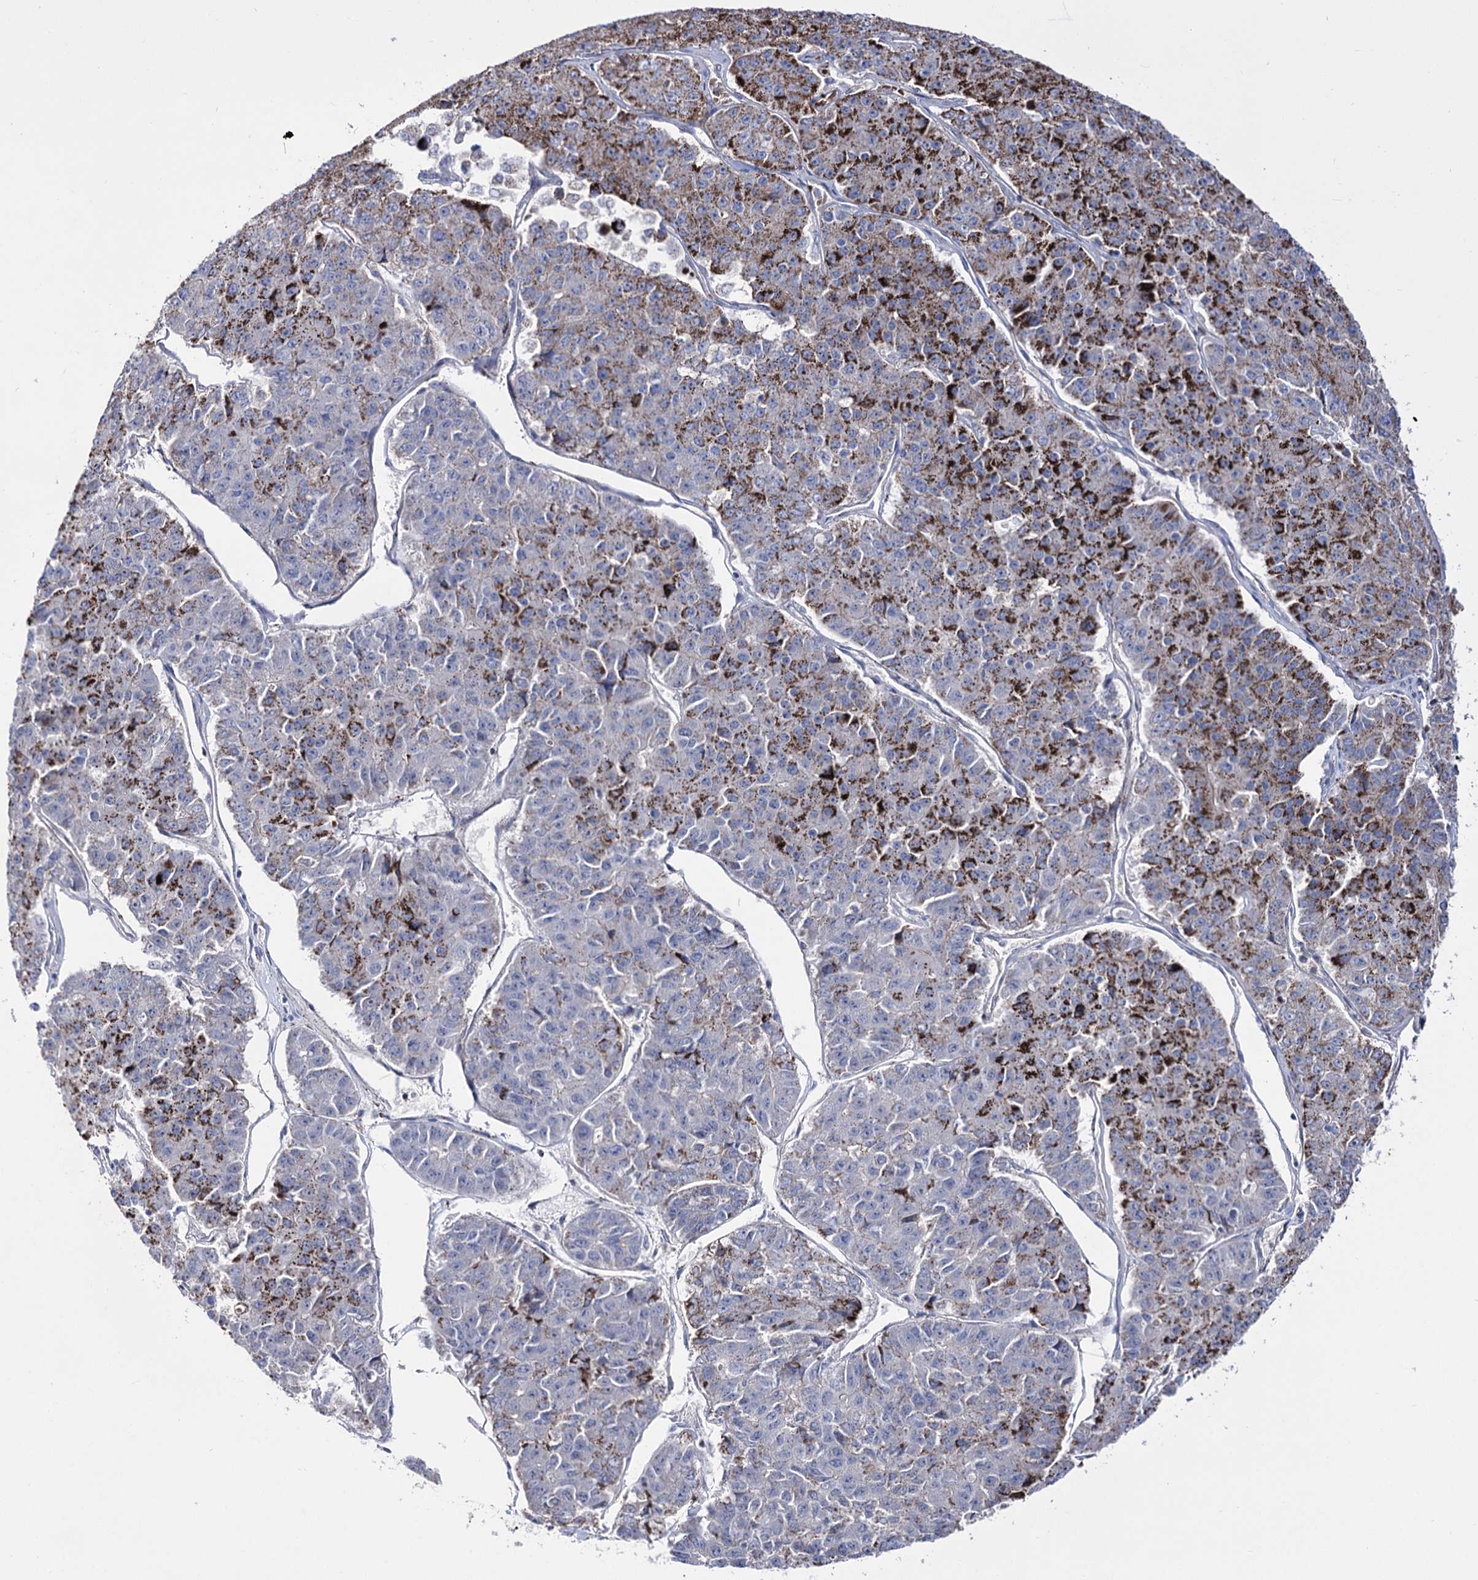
{"staining": {"intensity": "strong", "quantity": "25%-75%", "location": "cytoplasmic/membranous"}, "tissue": "pancreatic cancer", "cell_type": "Tumor cells", "image_type": "cancer", "snomed": [{"axis": "morphology", "description": "Adenocarcinoma, NOS"}, {"axis": "topography", "description": "Pancreas"}], "caption": "Protein staining reveals strong cytoplasmic/membranous expression in approximately 25%-75% of tumor cells in pancreatic cancer (adenocarcinoma).", "gene": "OSBPL5", "patient": {"sex": "male", "age": 50}}